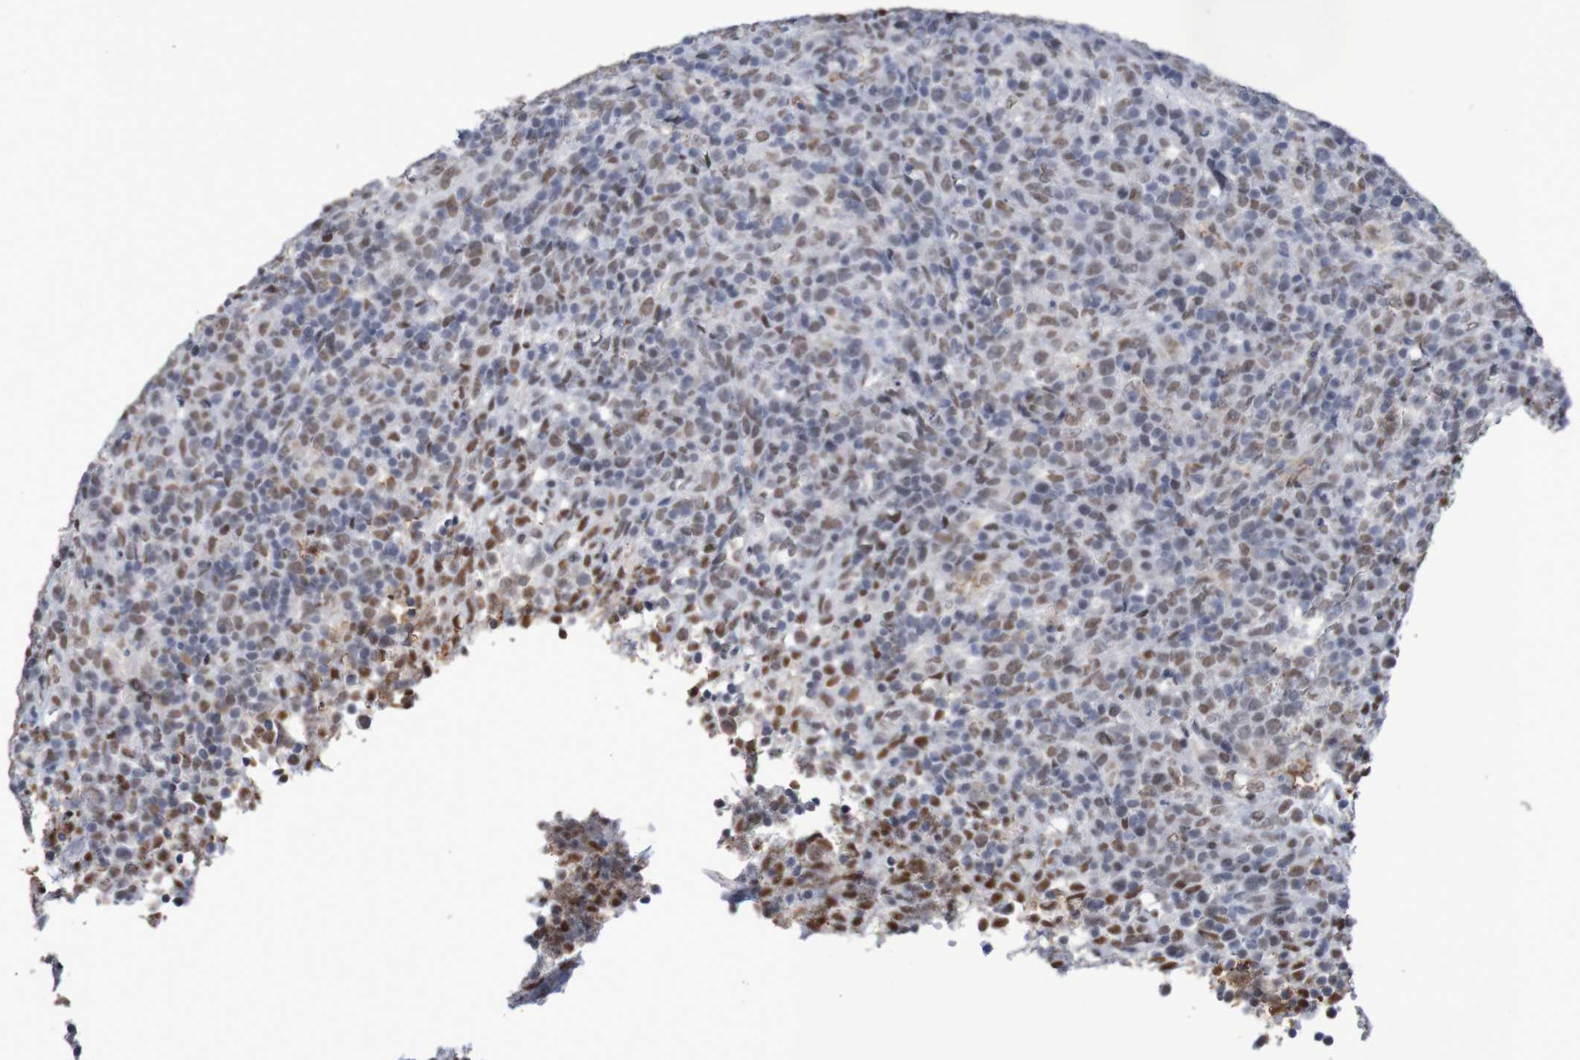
{"staining": {"intensity": "weak", "quantity": "25%-75%", "location": "nuclear"}, "tissue": "lymphoma", "cell_type": "Tumor cells", "image_type": "cancer", "snomed": [{"axis": "morphology", "description": "Malignant lymphoma, non-Hodgkin's type, High grade"}, {"axis": "topography", "description": "Lymph node"}], "caption": "The image displays staining of lymphoma, revealing weak nuclear protein staining (brown color) within tumor cells. (IHC, brightfield microscopy, high magnification).", "gene": "MRTFB", "patient": {"sex": "female", "age": 76}}